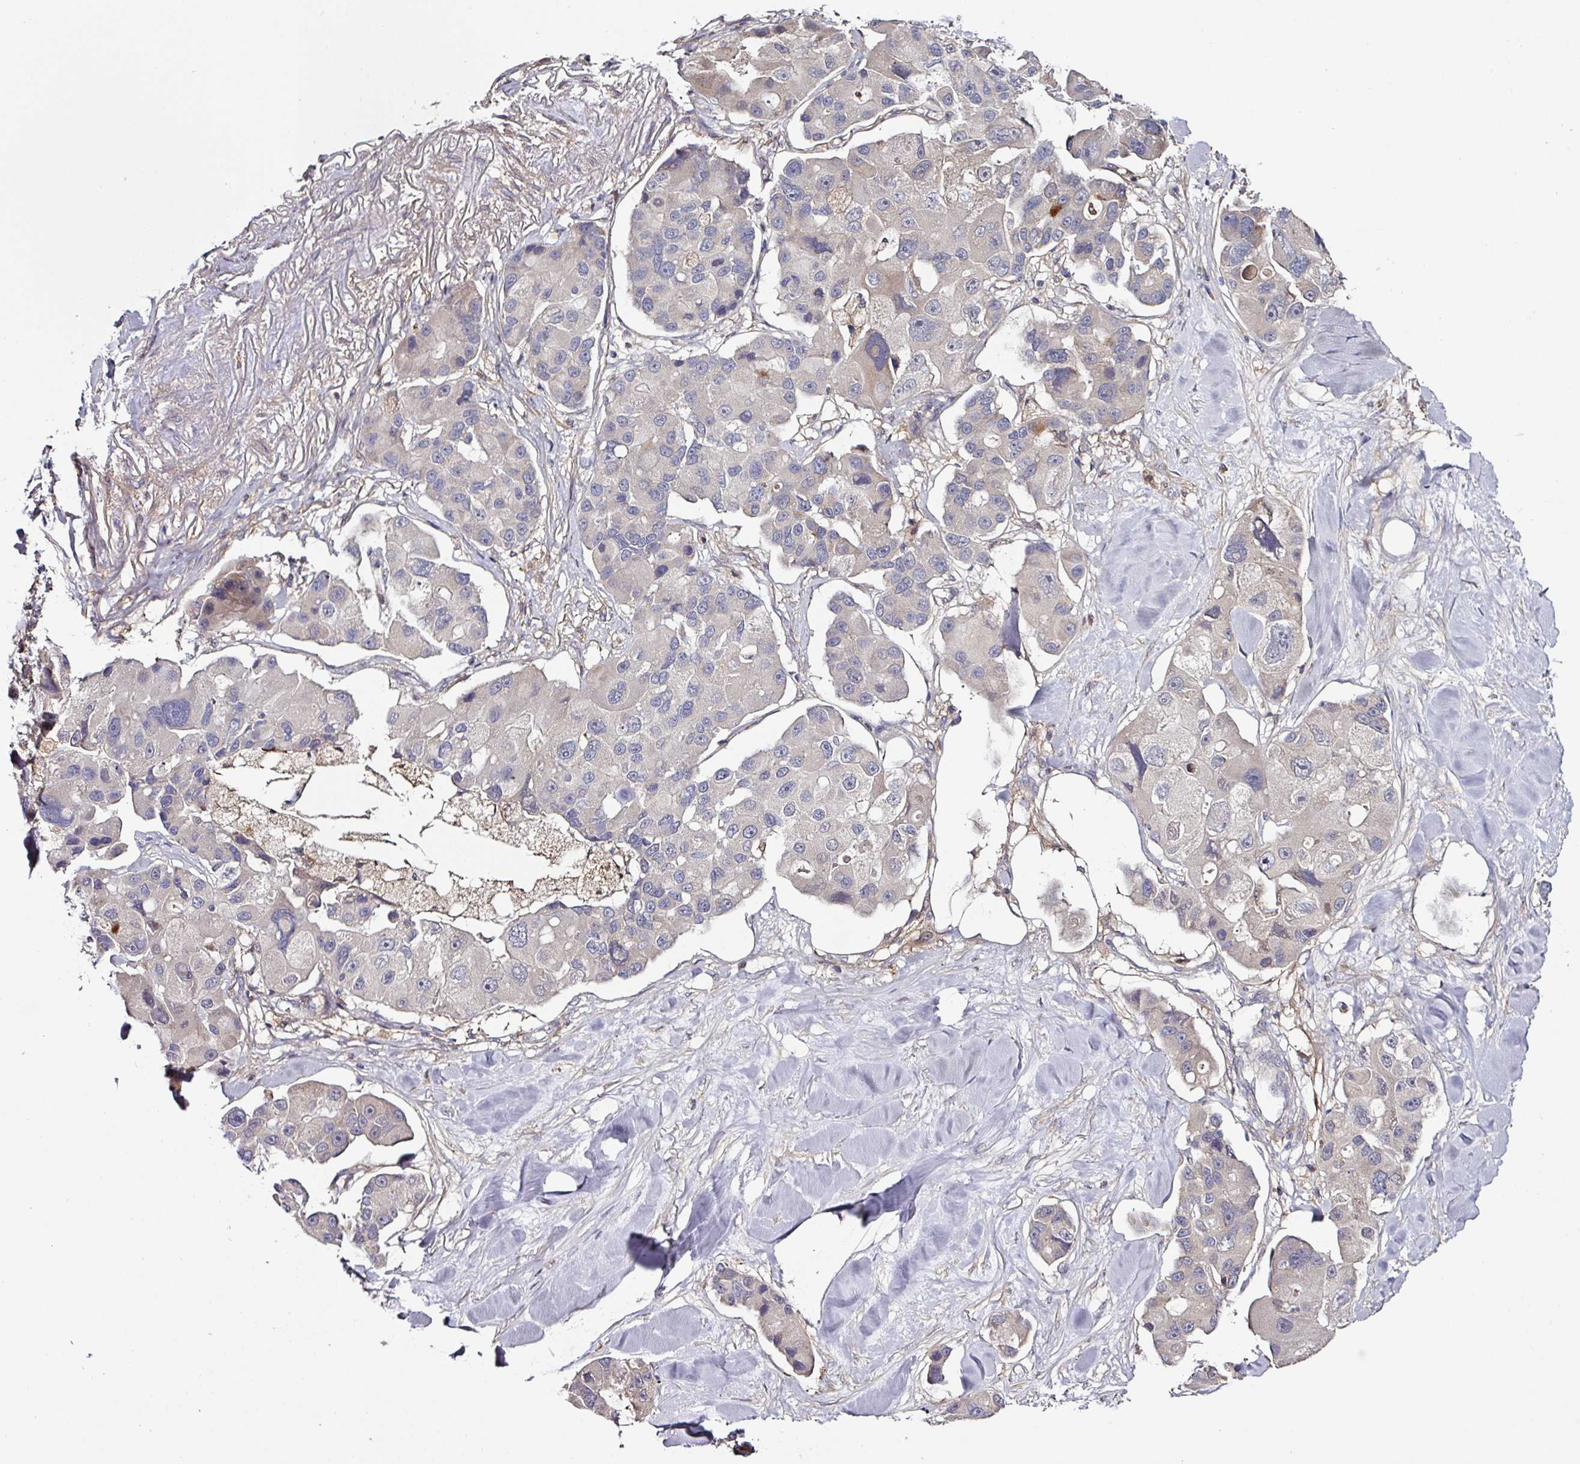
{"staining": {"intensity": "negative", "quantity": "none", "location": "none"}, "tissue": "lung cancer", "cell_type": "Tumor cells", "image_type": "cancer", "snomed": [{"axis": "morphology", "description": "Adenocarcinoma, NOS"}, {"axis": "topography", "description": "Lung"}], "caption": "IHC image of human adenocarcinoma (lung) stained for a protein (brown), which demonstrates no staining in tumor cells. (DAB immunohistochemistry (IHC) with hematoxylin counter stain).", "gene": "CTDSP2", "patient": {"sex": "female", "age": 54}}